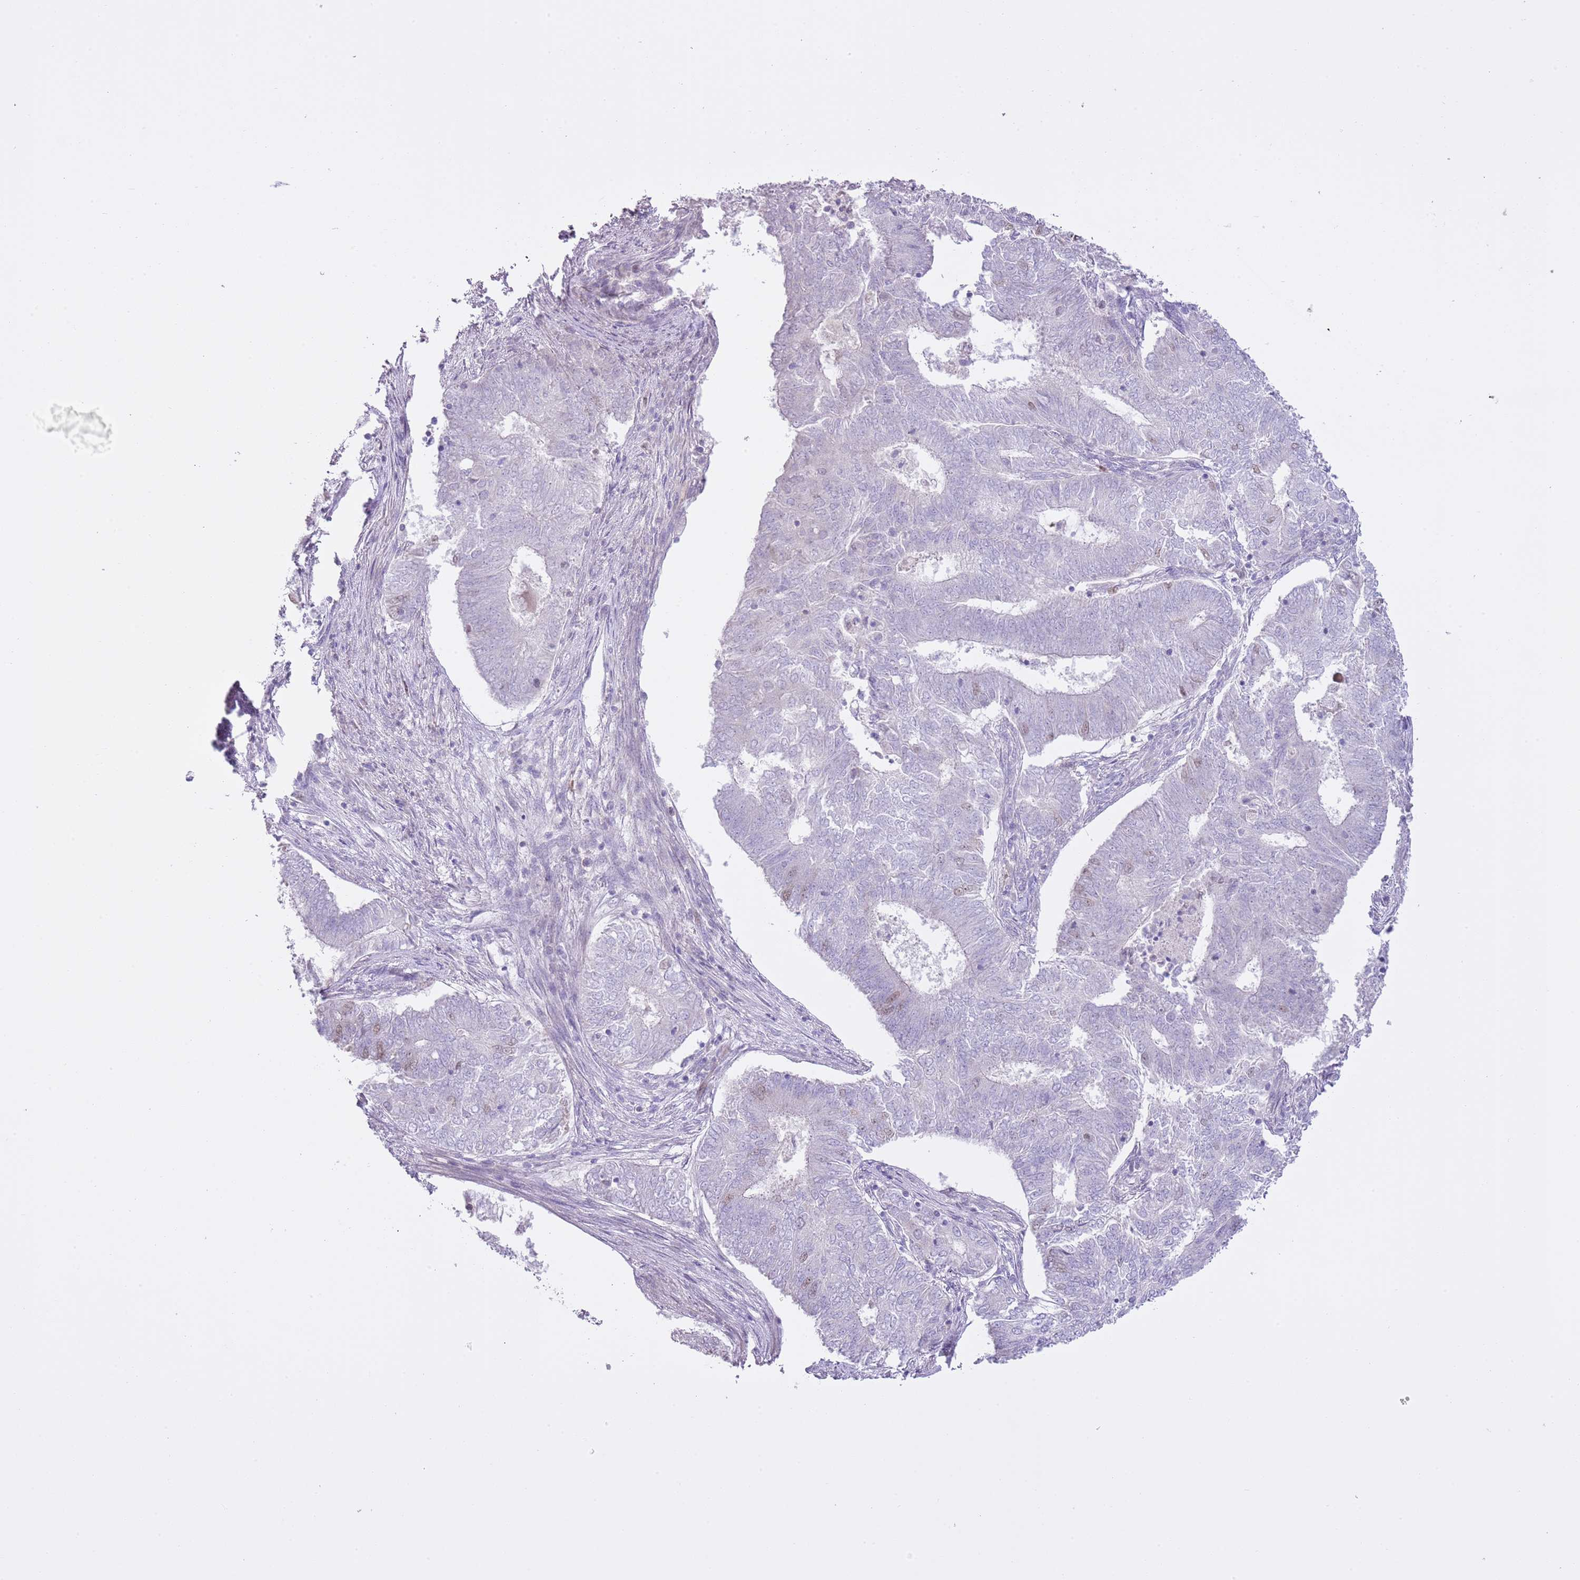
{"staining": {"intensity": "weak", "quantity": "<25%", "location": "nuclear"}, "tissue": "endometrial cancer", "cell_type": "Tumor cells", "image_type": "cancer", "snomed": [{"axis": "morphology", "description": "Adenocarcinoma, NOS"}, {"axis": "topography", "description": "Endometrium"}], "caption": "Tumor cells show no significant protein staining in endometrial cancer.", "gene": "GMNN", "patient": {"sex": "female", "age": 62}}